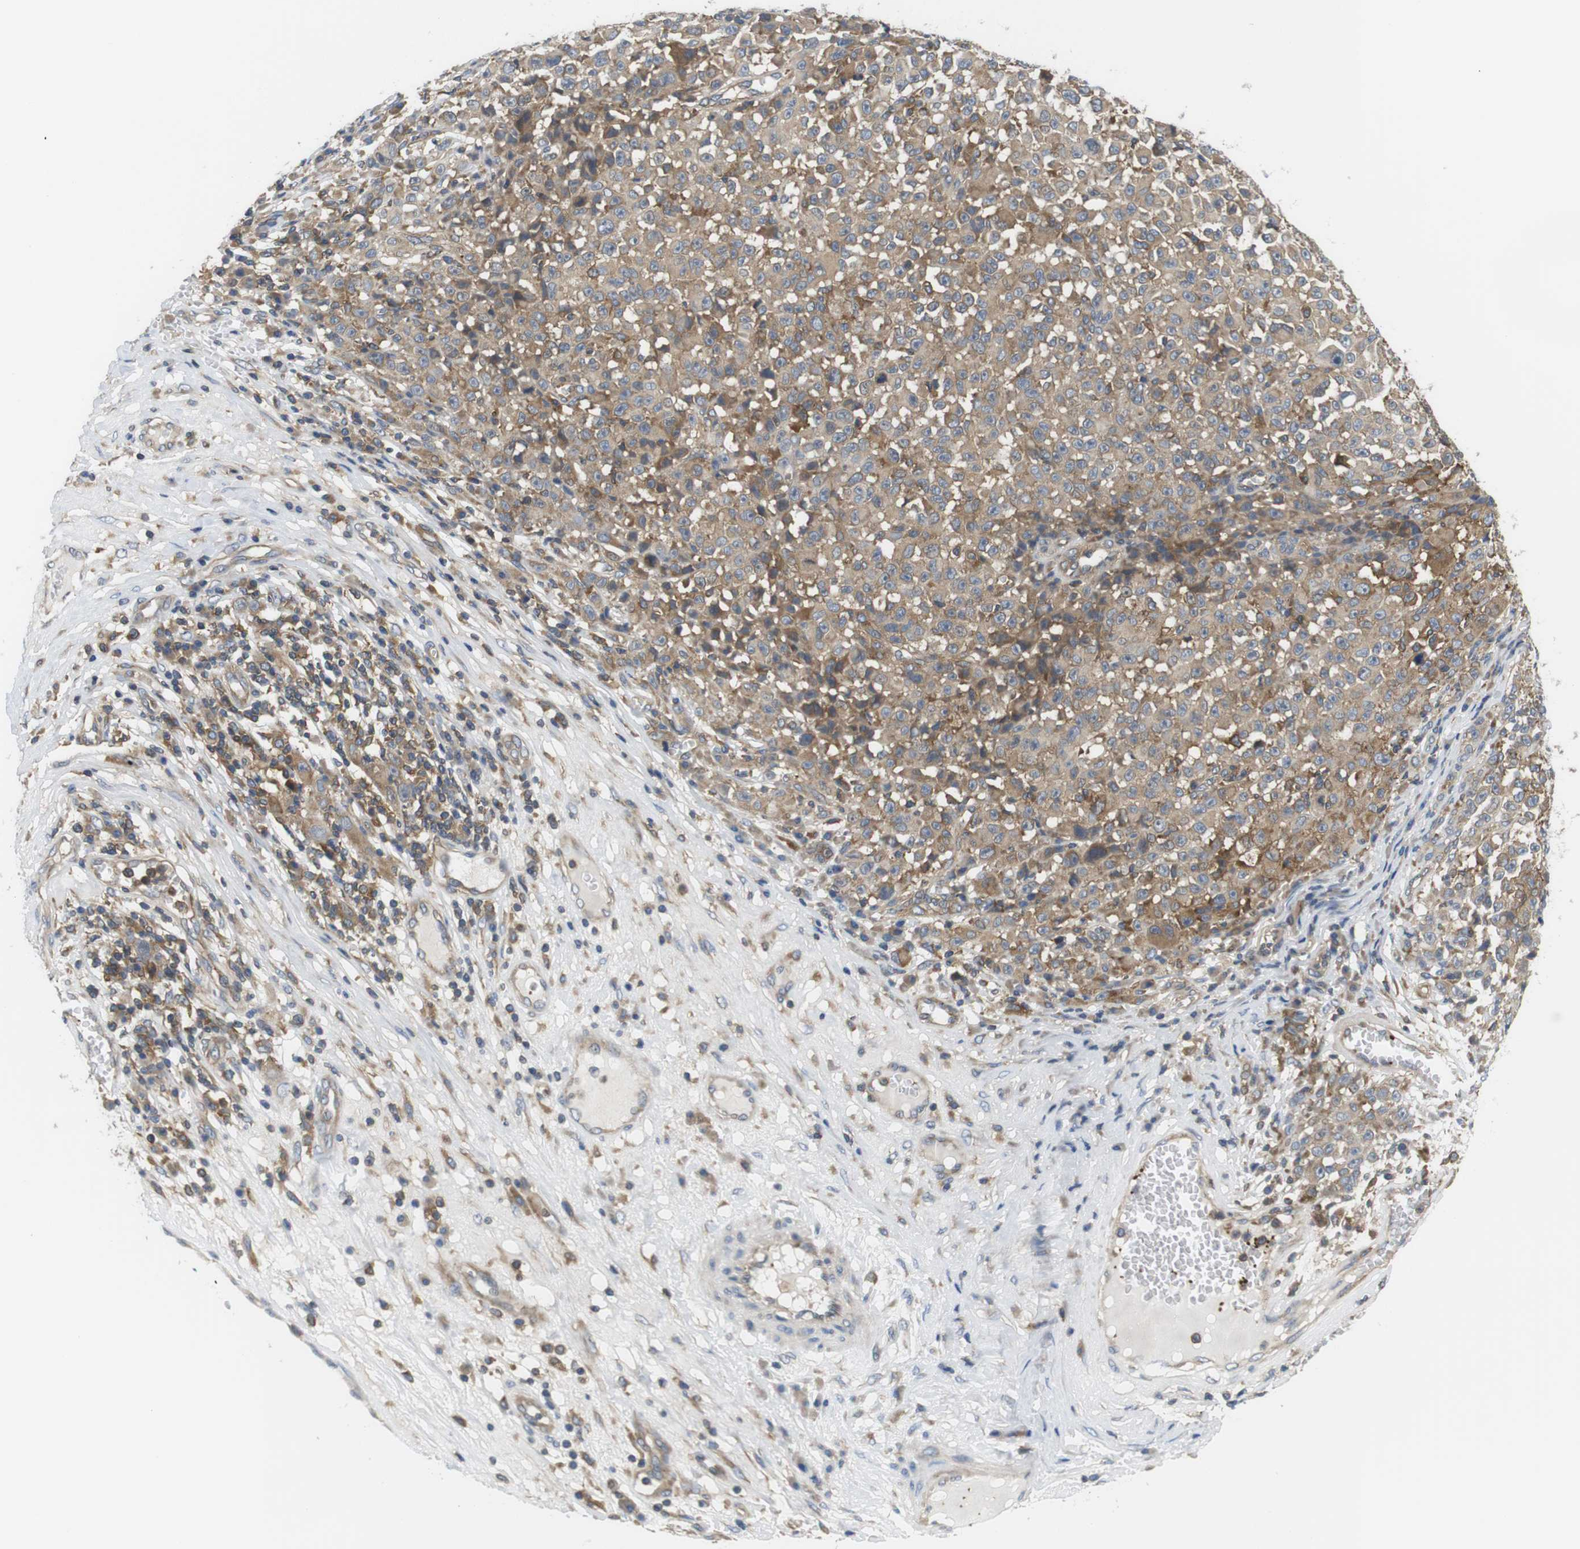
{"staining": {"intensity": "moderate", "quantity": ">75%", "location": "cytoplasmic/membranous"}, "tissue": "melanoma", "cell_type": "Tumor cells", "image_type": "cancer", "snomed": [{"axis": "morphology", "description": "Malignant melanoma, NOS"}, {"axis": "topography", "description": "Skin"}], "caption": "Melanoma stained for a protein exhibits moderate cytoplasmic/membranous positivity in tumor cells.", "gene": "HERPUD2", "patient": {"sex": "female", "age": 82}}